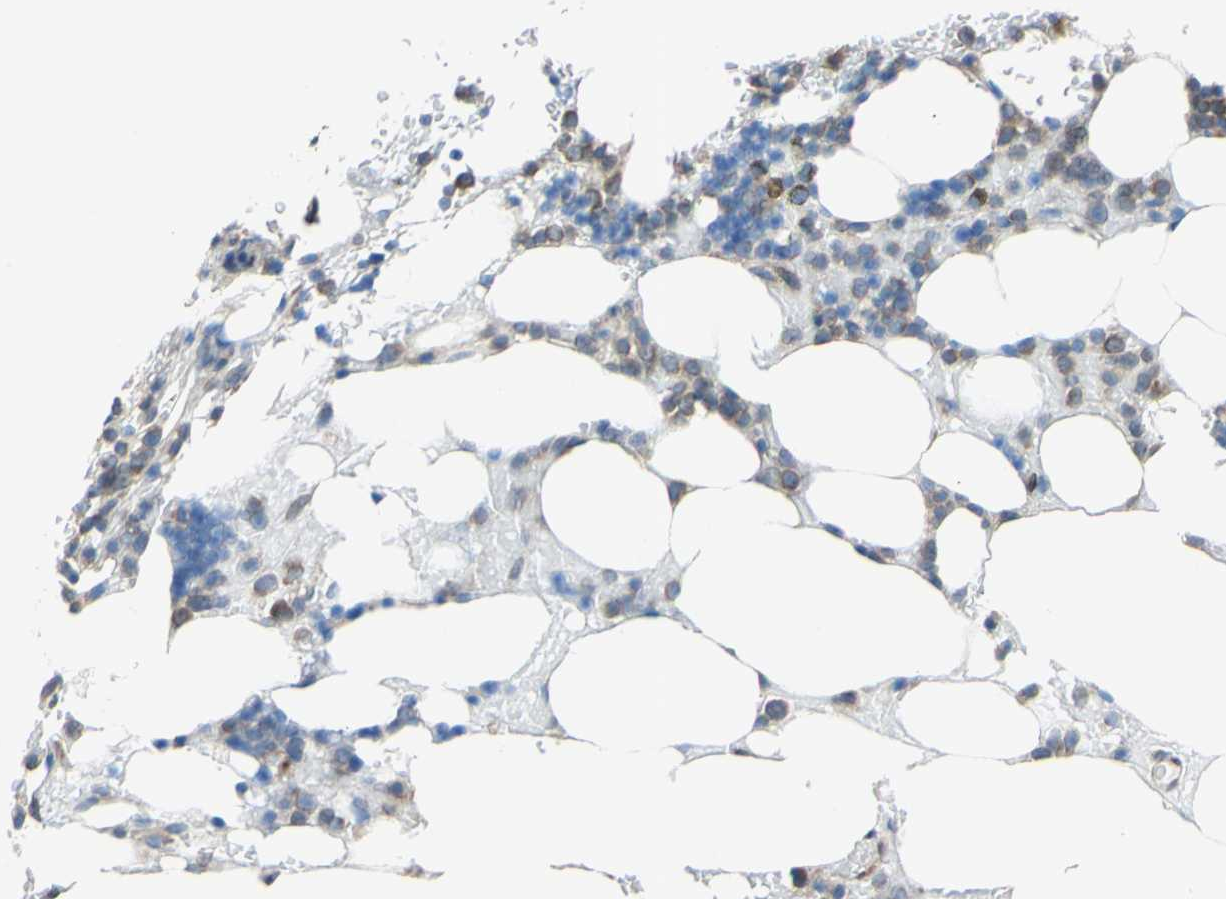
{"staining": {"intensity": "moderate", "quantity": "25%-75%", "location": "cytoplasmic/membranous"}, "tissue": "bone marrow", "cell_type": "Hematopoietic cells", "image_type": "normal", "snomed": [{"axis": "morphology", "description": "Normal tissue, NOS"}, {"axis": "topography", "description": "Bone marrow"}], "caption": "Immunohistochemical staining of unremarkable bone marrow demonstrates 25%-75% levels of moderate cytoplasmic/membranous protein staining in about 25%-75% of hematopoietic cells. (IHC, brightfield microscopy, high magnification).", "gene": "MGST2", "patient": {"sex": "female", "age": 73}}